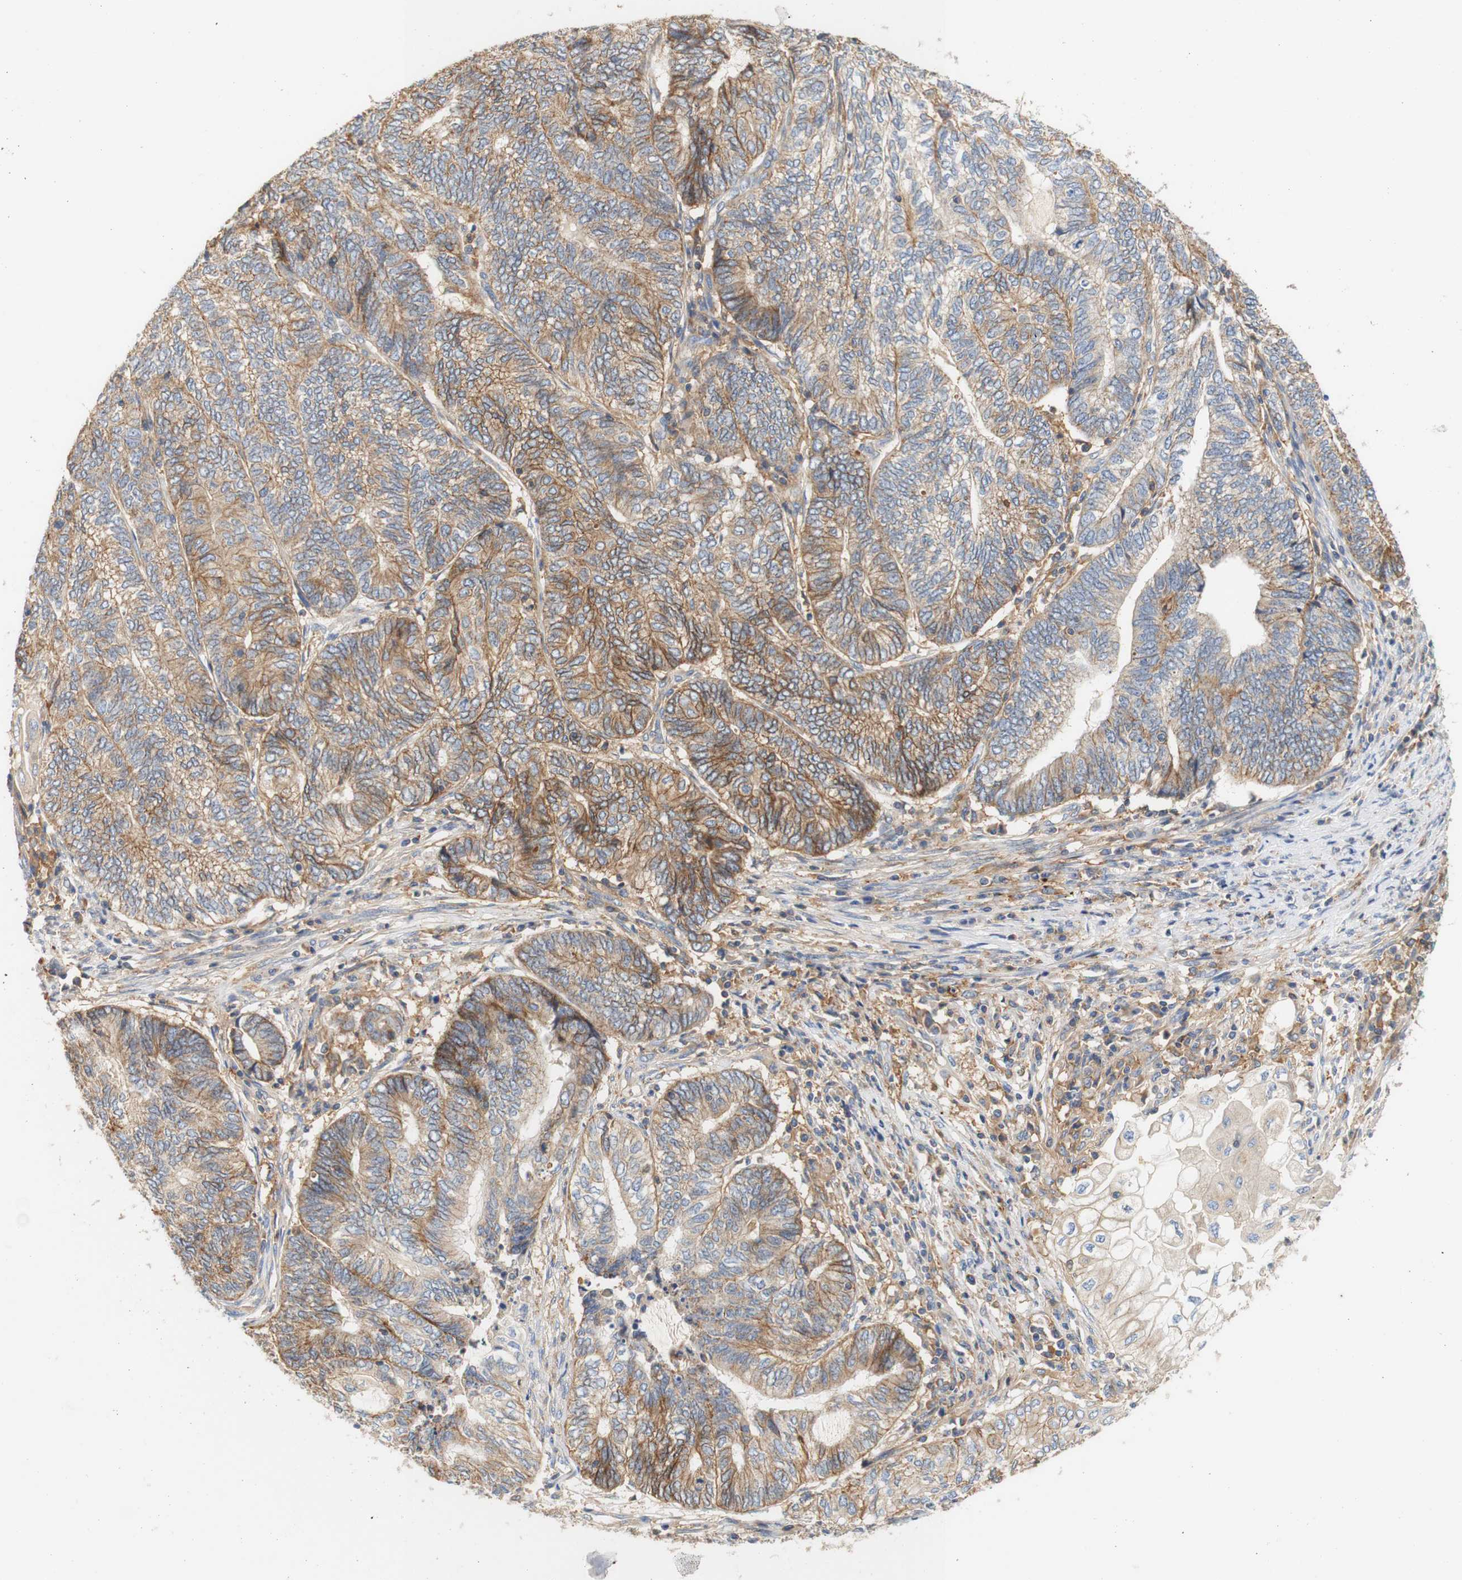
{"staining": {"intensity": "moderate", "quantity": ">75%", "location": "cytoplasmic/membranous"}, "tissue": "endometrial cancer", "cell_type": "Tumor cells", "image_type": "cancer", "snomed": [{"axis": "morphology", "description": "Adenocarcinoma, NOS"}, {"axis": "topography", "description": "Uterus"}, {"axis": "topography", "description": "Endometrium"}], "caption": "Endometrial adenocarcinoma was stained to show a protein in brown. There is medium levels of moderate cytoplasmic/membranous expression in about >75% of tumor cells.", "gene": "PCDH7", "patient": {"sex": "female", "age": 70}}